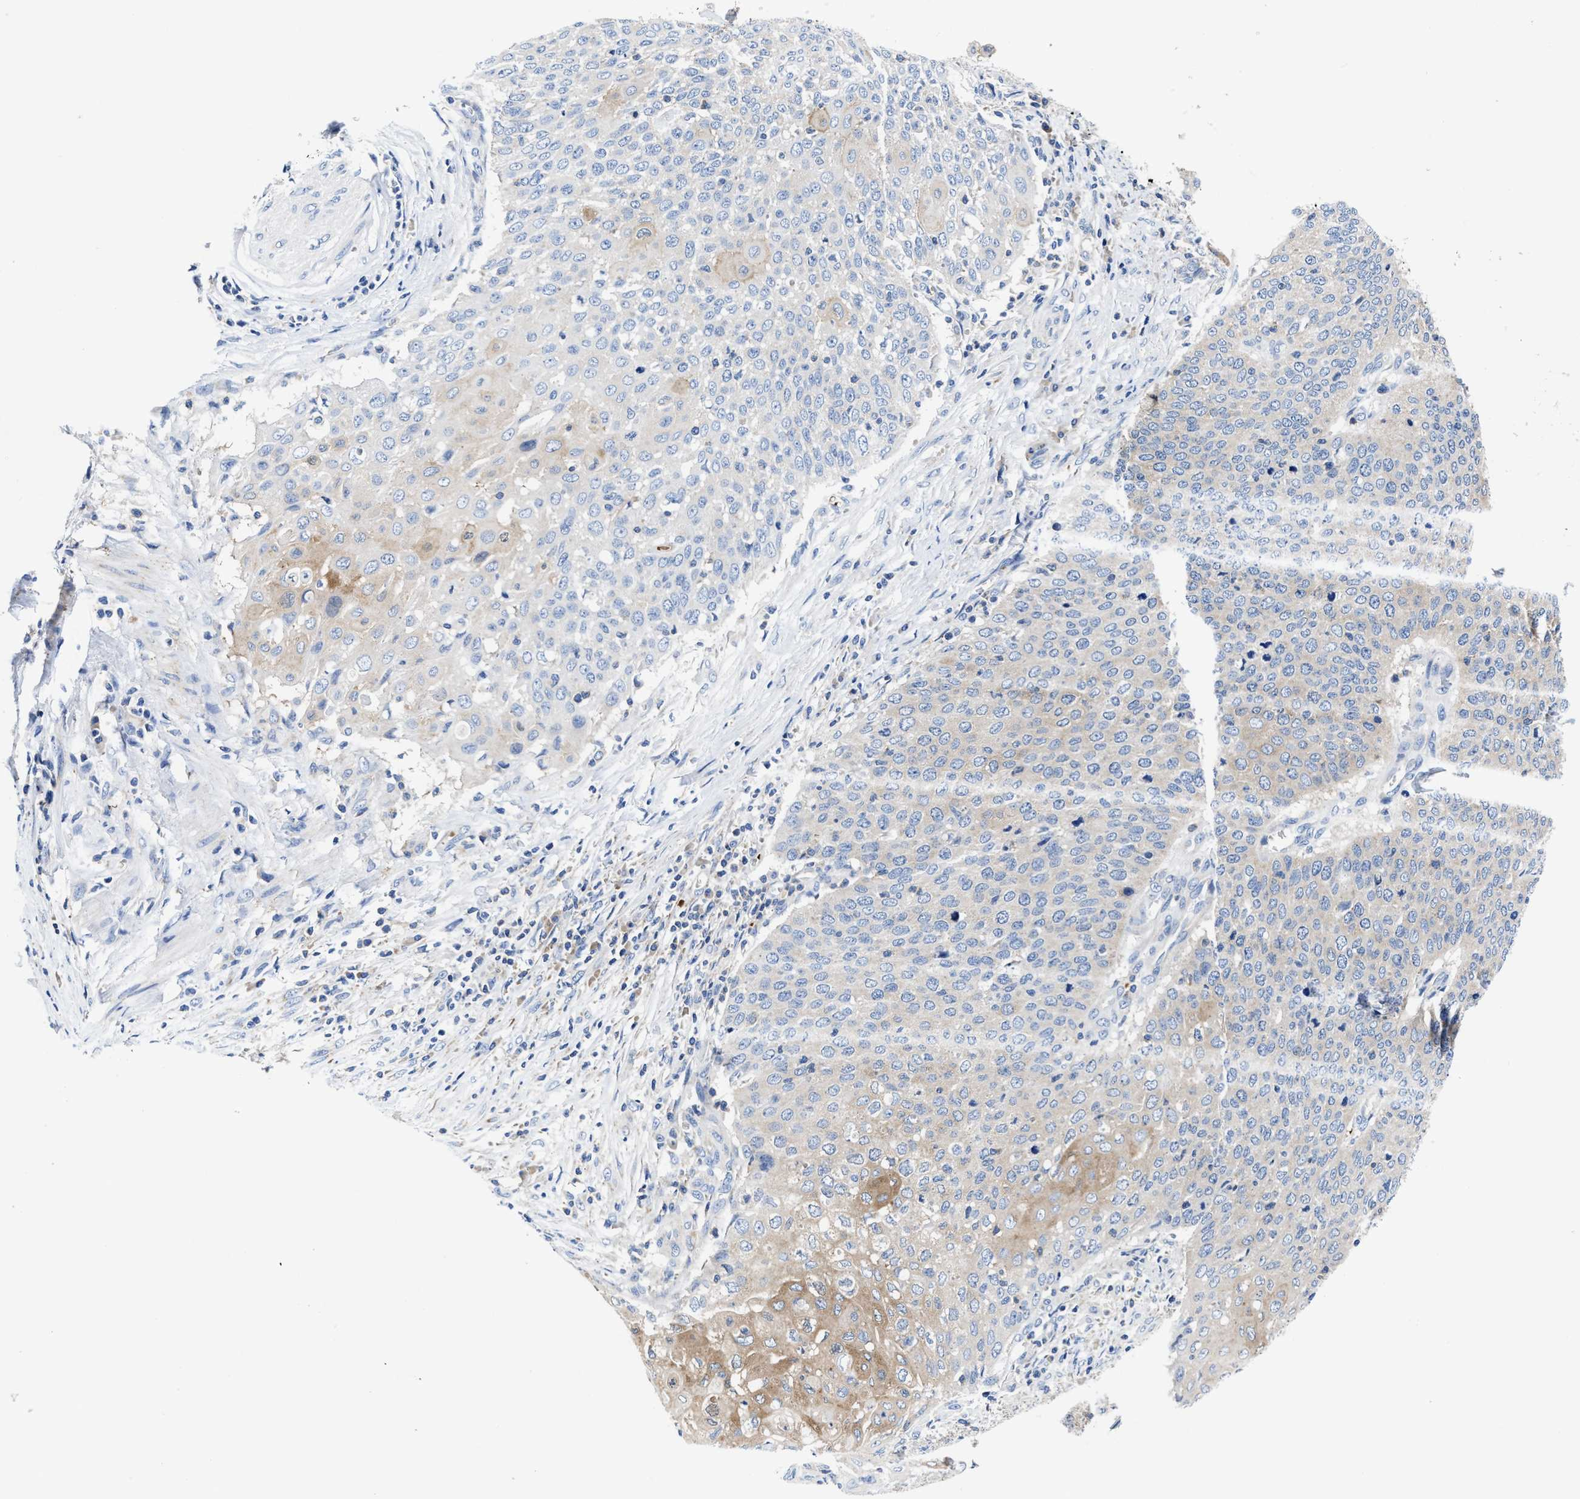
{"staining": {"intensity": "weak", "quantity": "<25%", "location": "cytoplasmic/membranous"}, "tissue": "cervical cancer", "cell_type": "Tumor cells", "image_type": "cancer", "snomed": [{"axis": "morphology", "description": "Squamous cell carcinoma, NOS"}, {"axis": "topography", "description": "Cervix"}], "caption": "This is a micrograph of IHC staining of cervical cancer (squamous cell carcinoma), which shows no staining in tumor cells.", "gene": "PHLPP1", "patient": {"sex": "female", "age": 39}}